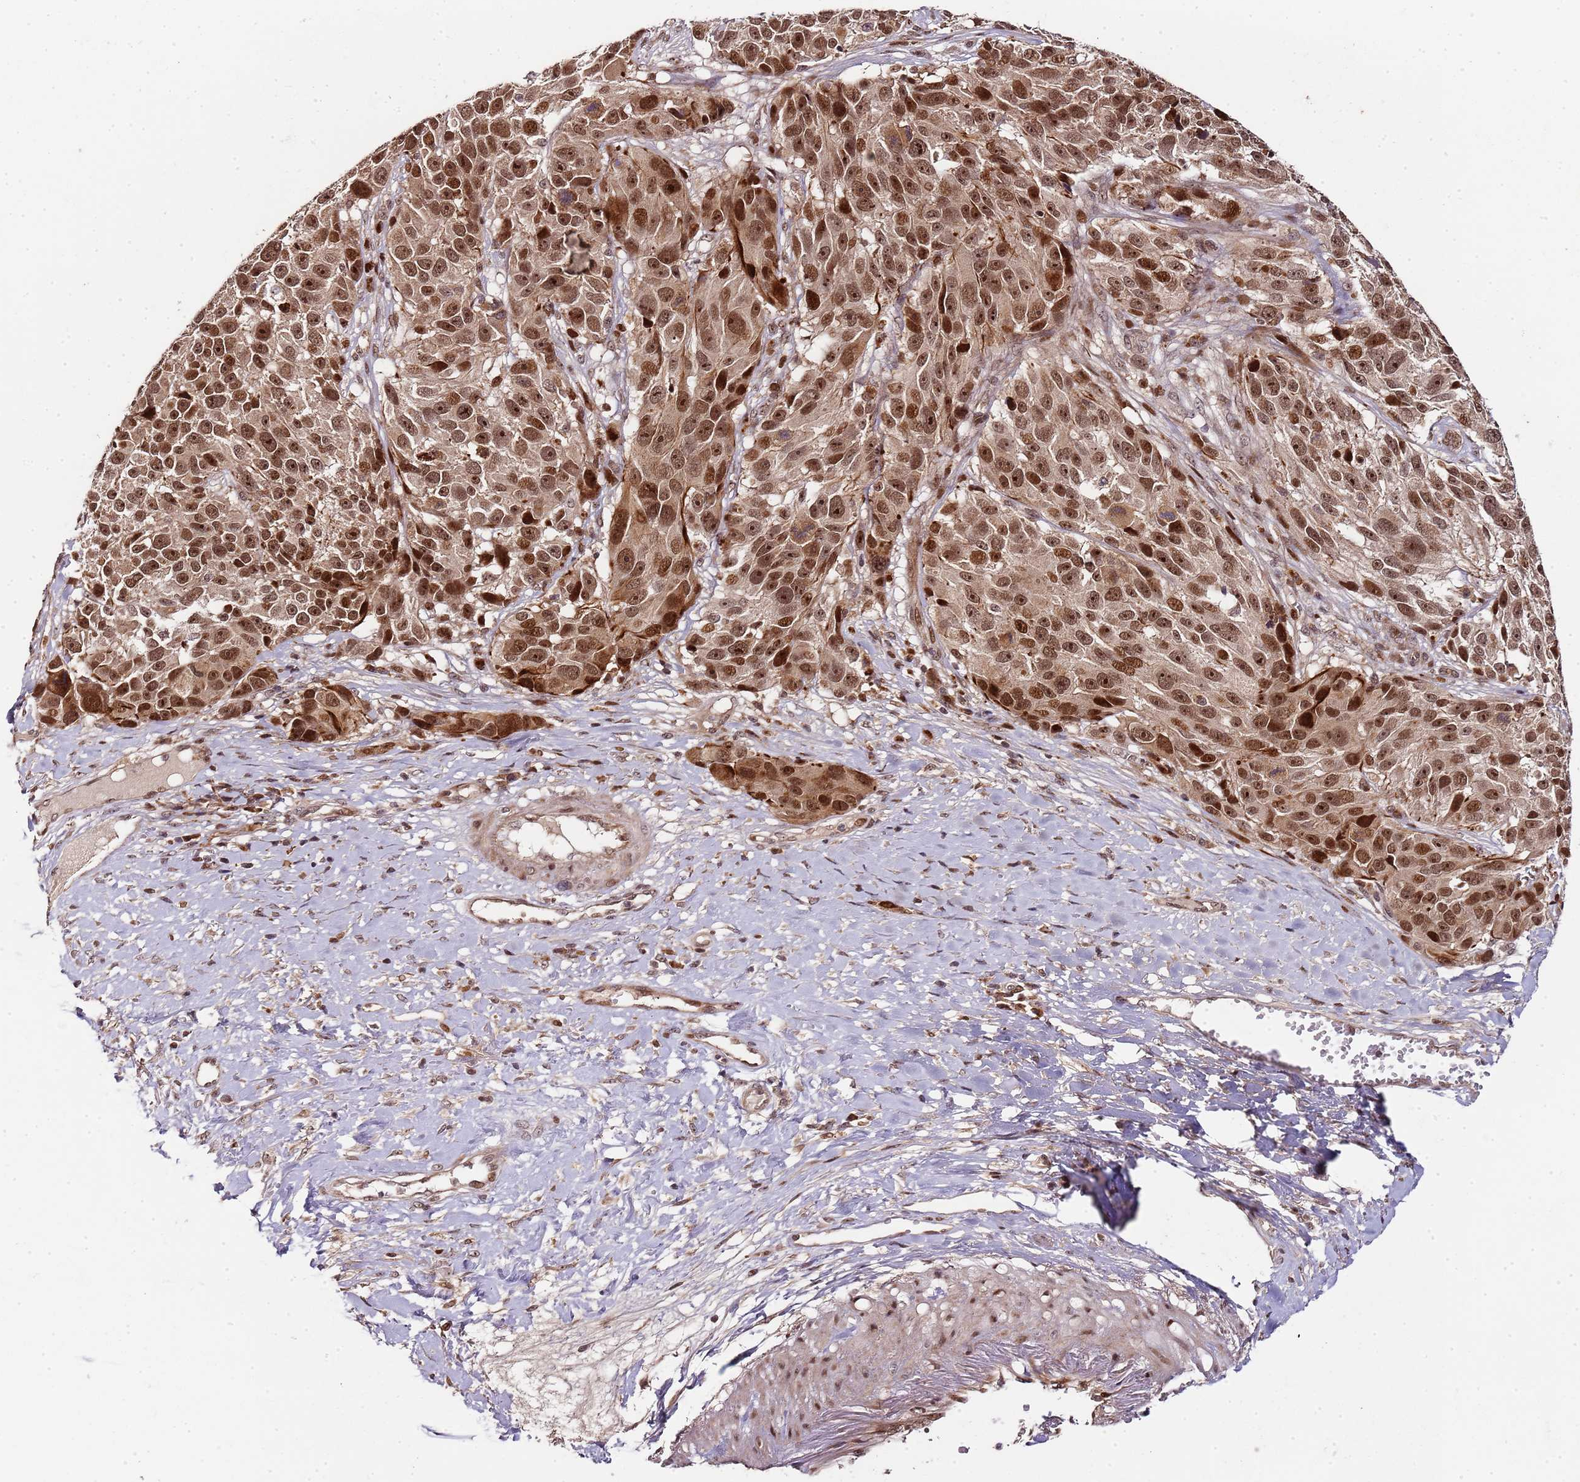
{"staining": {"intensity": "strong", "quantity": ">75%", "location": "nuclear"}, "tissue": "melanoma", "cell_type": "Tumor cells", "image_type": "cancer", "snomed": [{"axis": "morphology", "description": "Malignant melanoma, NOS"}, {"axis": "topography", "description": "Skin"}], "caption": "The immunohistochemical stain highlights strong nuclear staining in tumor cells of malignant melanoma tissue. The staining was performed using DAB, with brown indicating positive protein expression. Nuclei are stained blue with hematoxylin.", "gene": "EDC3", "patient": {"sex": "male", "age": 84}}